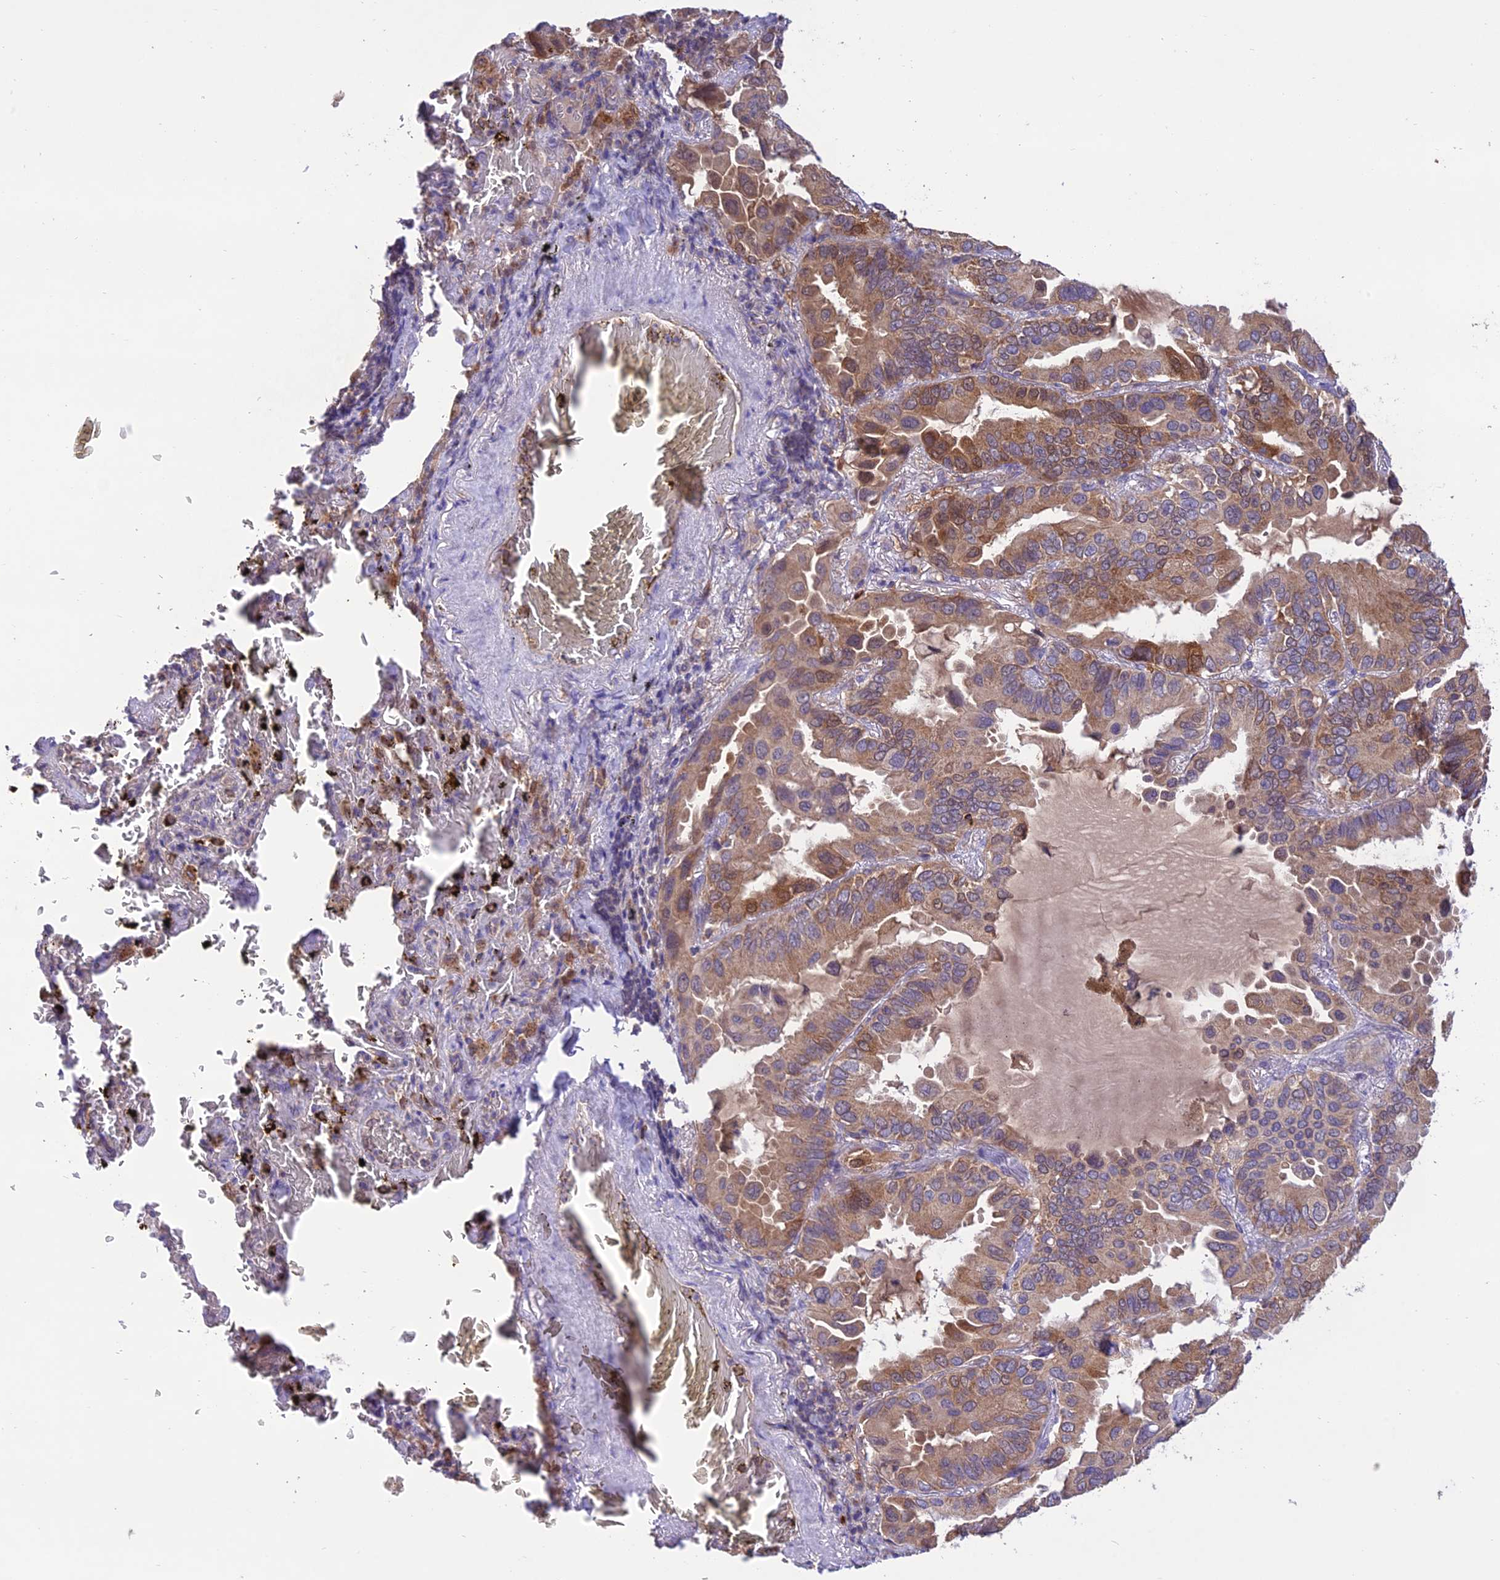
{"staining": {"intensity": "moderate", "quantity": ">75%", "location": "cytoplasmic/membranous"}, "tissue": "lung cancer", "cell_type": "Tumor cells", "image_type": "cancer", "snomed": [{"axis": "morphology", "description": "Adenocarcinoma, NOS"}, {"axis": "topography", "description": "Lung"}], "caption": "Protein staining shows moderate cytoplasmic/membranous positivity in about >75% of tumor cells in adenocarcinoma (lung). (DAB = brown stain, brightfield microscopy at high magnification).", "gene": "NDUFAF1", "patient": {"sex": "male", "age": 64}}